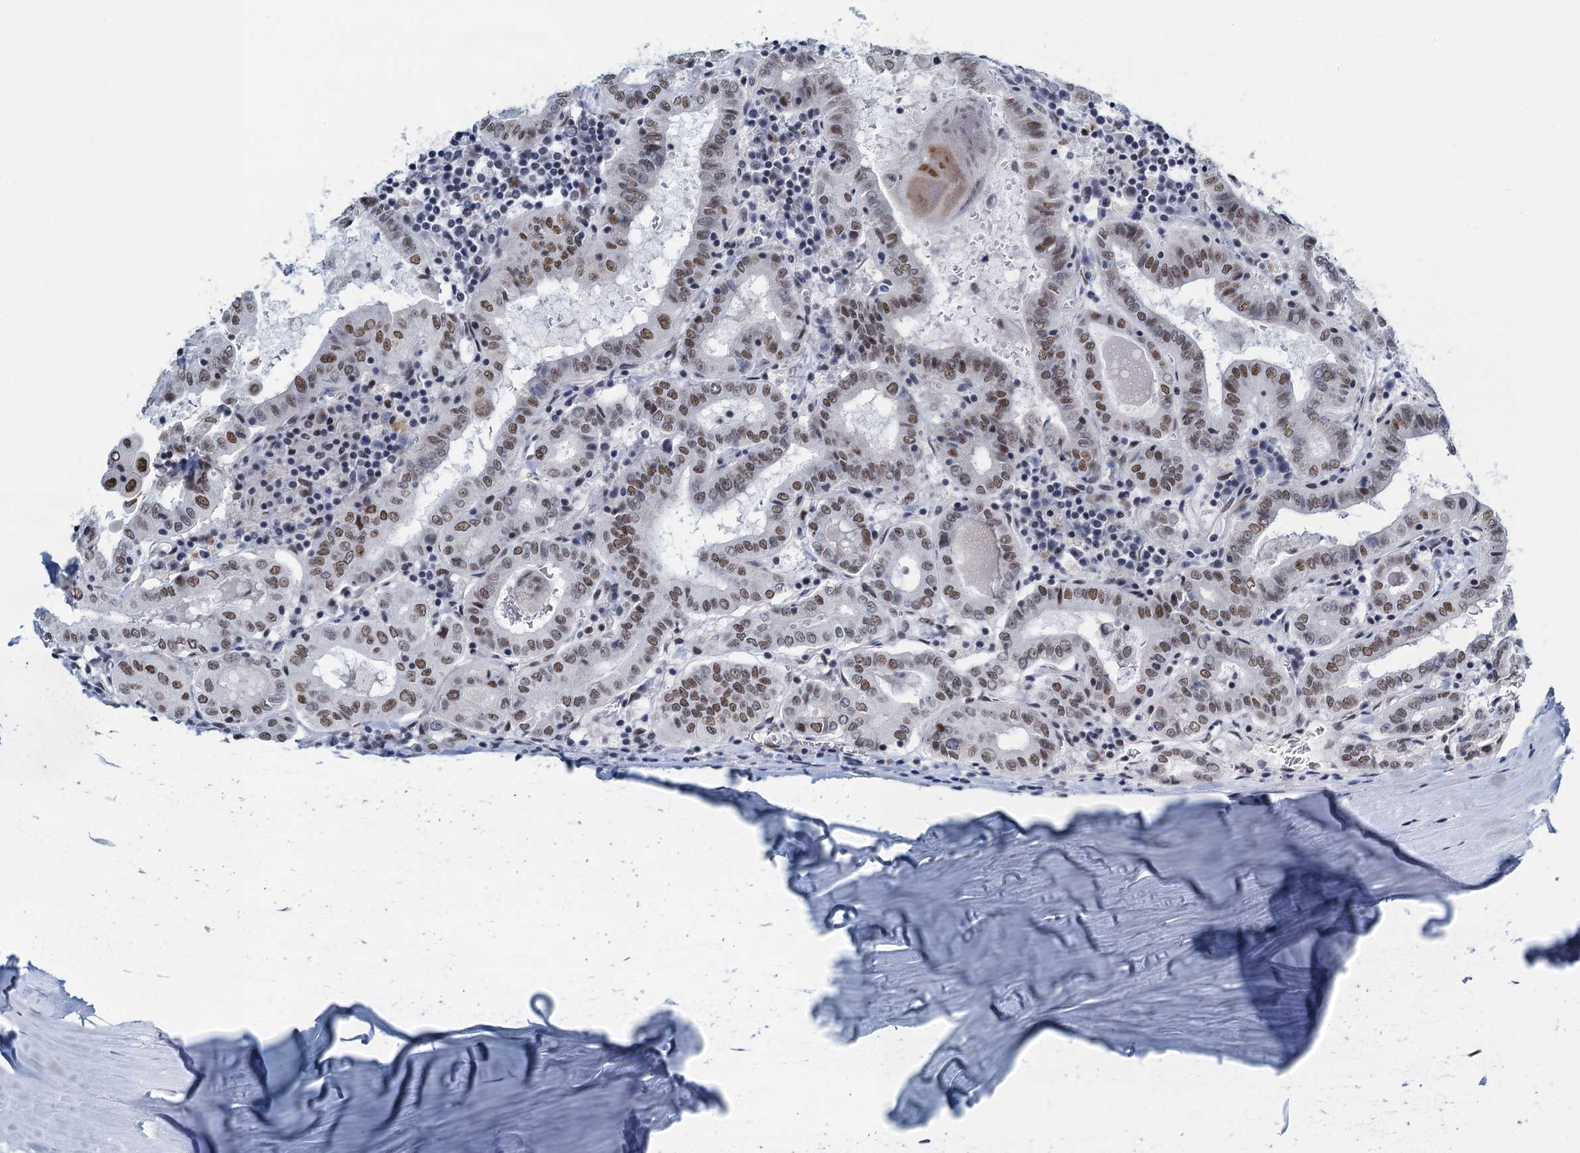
{"staining": {"intensity": "moderate", "quantity": ">75%", "location": "nuclear"}, "tissue": "thyroid cancer", "cell_type": "Tumor cells", "image_type": "cancer", "snomed": [{"axis": "morphology", "description": "Papillary adenocarcinoma, NOS"}, {"axis": "topography", "description": "Thyroid gland"}], "caption": "Immunohistochemistry (IHC) histopathology image of neoplastic tissue: thyroid cancer stained using immunohistochemistry demonstrates medium levels of moderate protein expression localized specifically in the nuclear of tumor cells, appearing as a nuclear brown color.", "gene": "HNRNPUL2", "patient": {"sex": "female", "age": 72}}